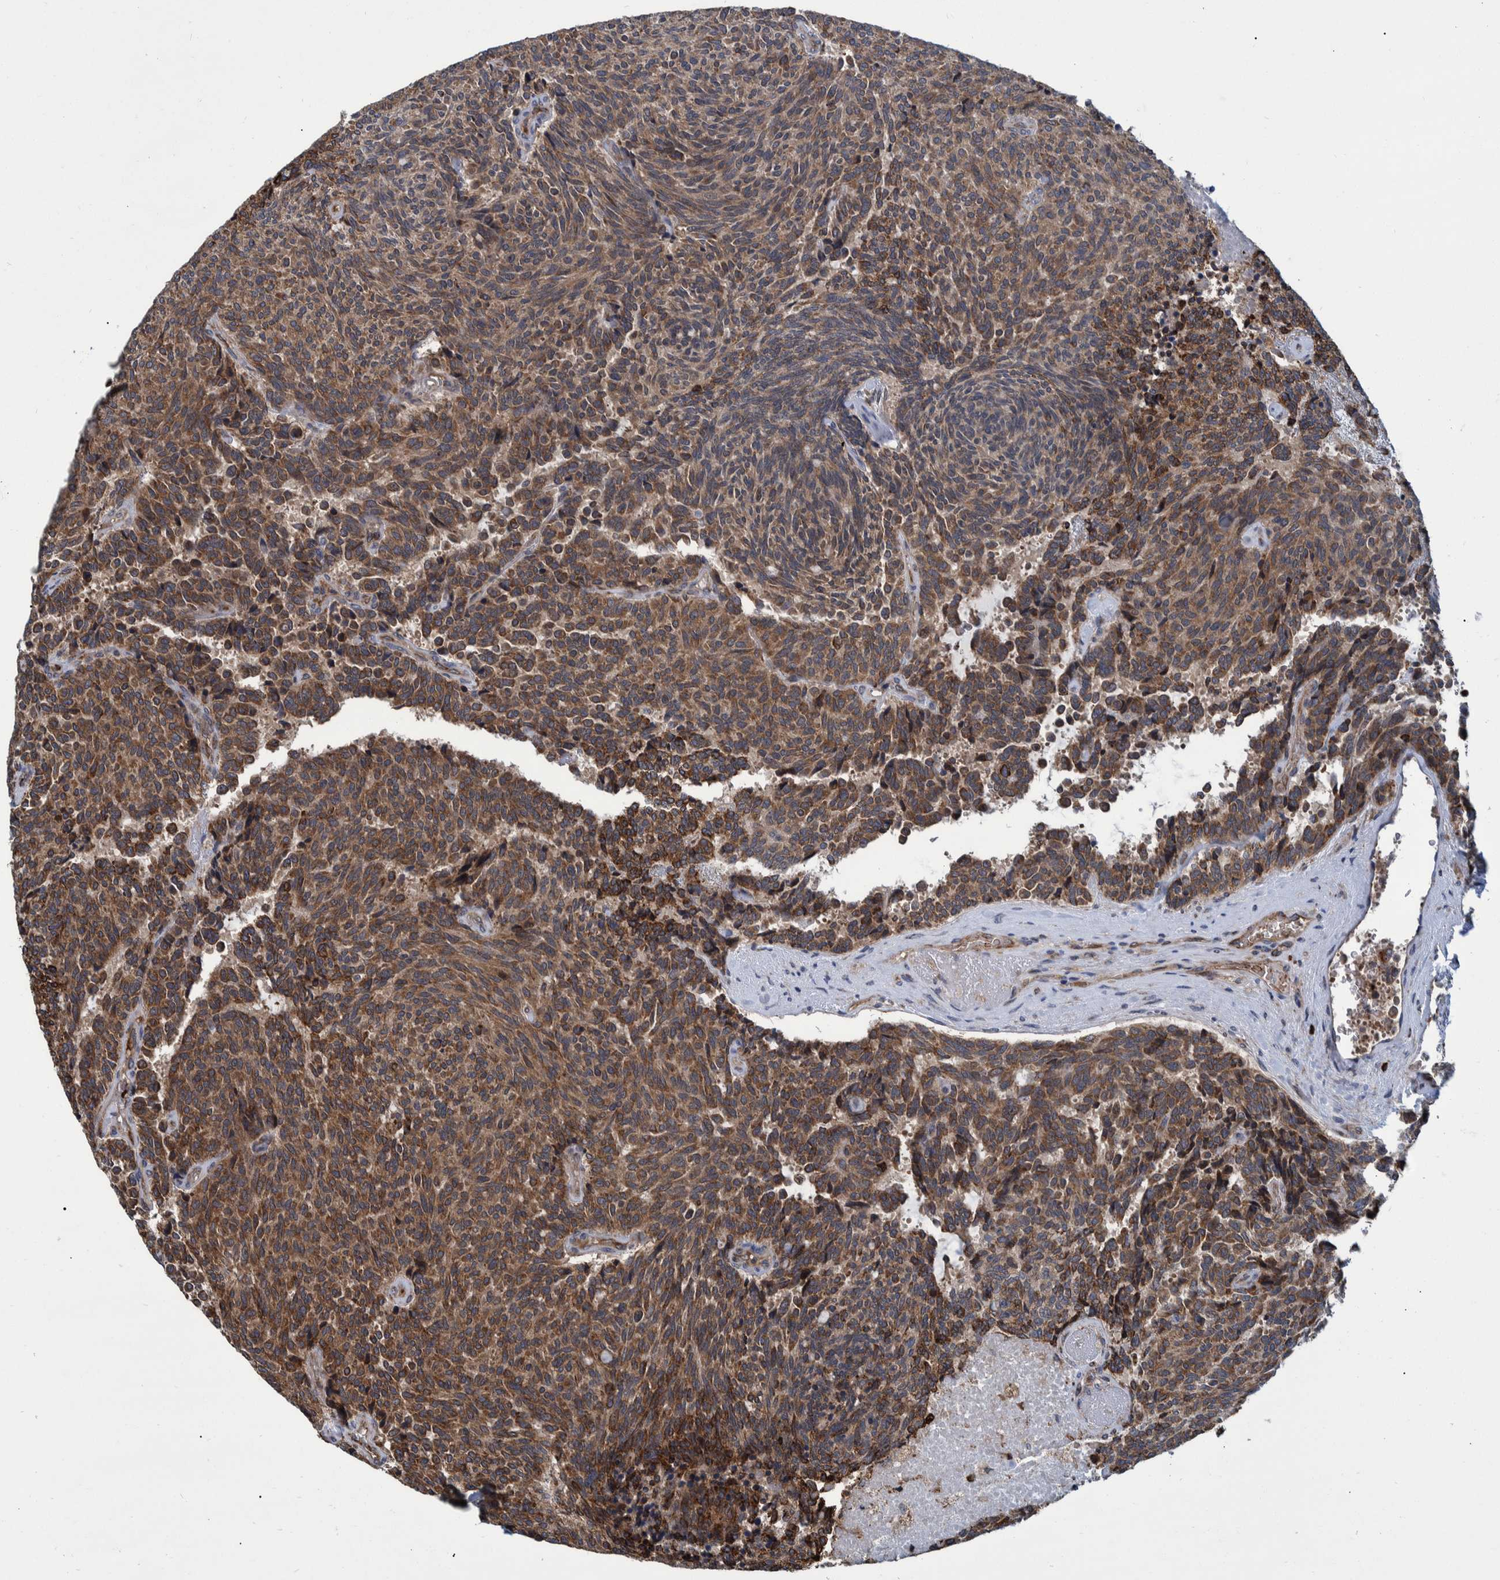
{"staining": {"intensity": "moderate", "quantity": ">75%", "location": "cytoplasmic/membranous"}, "tissue": "carcinoid", "cell_type": "Tumor cells", "image_type": "cancer", "snomed": [{"axis": "morphology", "description": "Carcinoid, malignant, NOS"}, {"axis": "topography", "description": "Pancreas"}], "caption": "Protein staining by immunohistochemistry displays moderate cytoplasmic/membranous expression in approximately >75% of tumor cells in malignant carcinoid.", "gene": "SPAG5", "patient": {"sex": "female", "age": 54}}